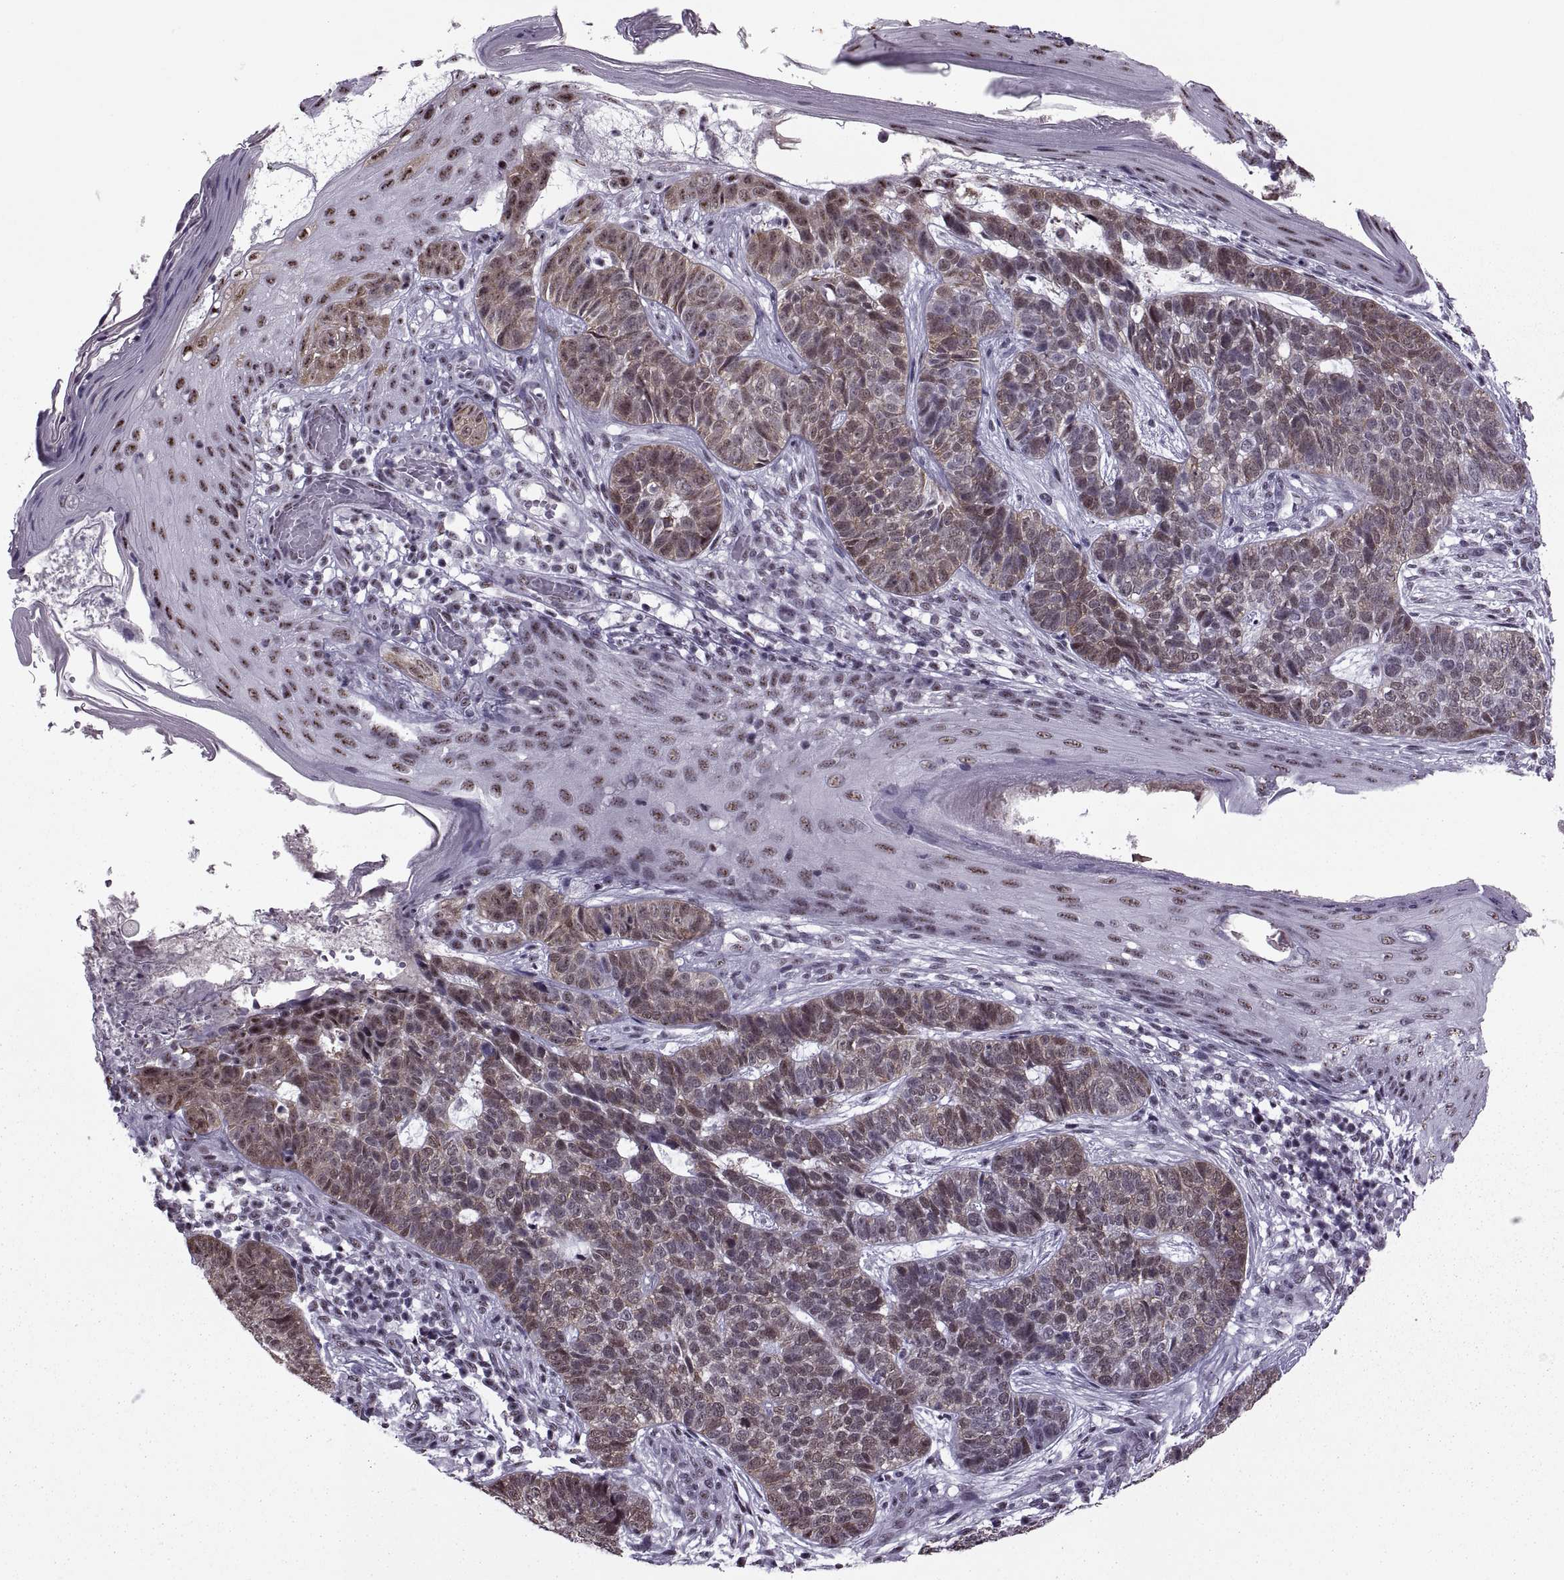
{"staining": {"intensity": "weak", "quantity": ">75%", "location": "cytoplasmic/membranous,nuclear"}, "tissue": "skin cancer", "cell_type": "Tumor cells", "image_type": "cancer", "snomed": [{"axis": "morphology", "description": "Basal cell carcinoma"}, {"axis": "topography", "description": "Skin"}], "caption": "The photomicrograph displays immunohistochemical staining of basal cell carcinoma (skin). There is weak cytoplasmic/membranous and nuclear staining is present in about >75% of tumor cells. The protein of interest is shown in brown color, while the nuclei are stained blue.", "gene": "MAGEA4", "patient": {"sex": "female", "age": 69}}